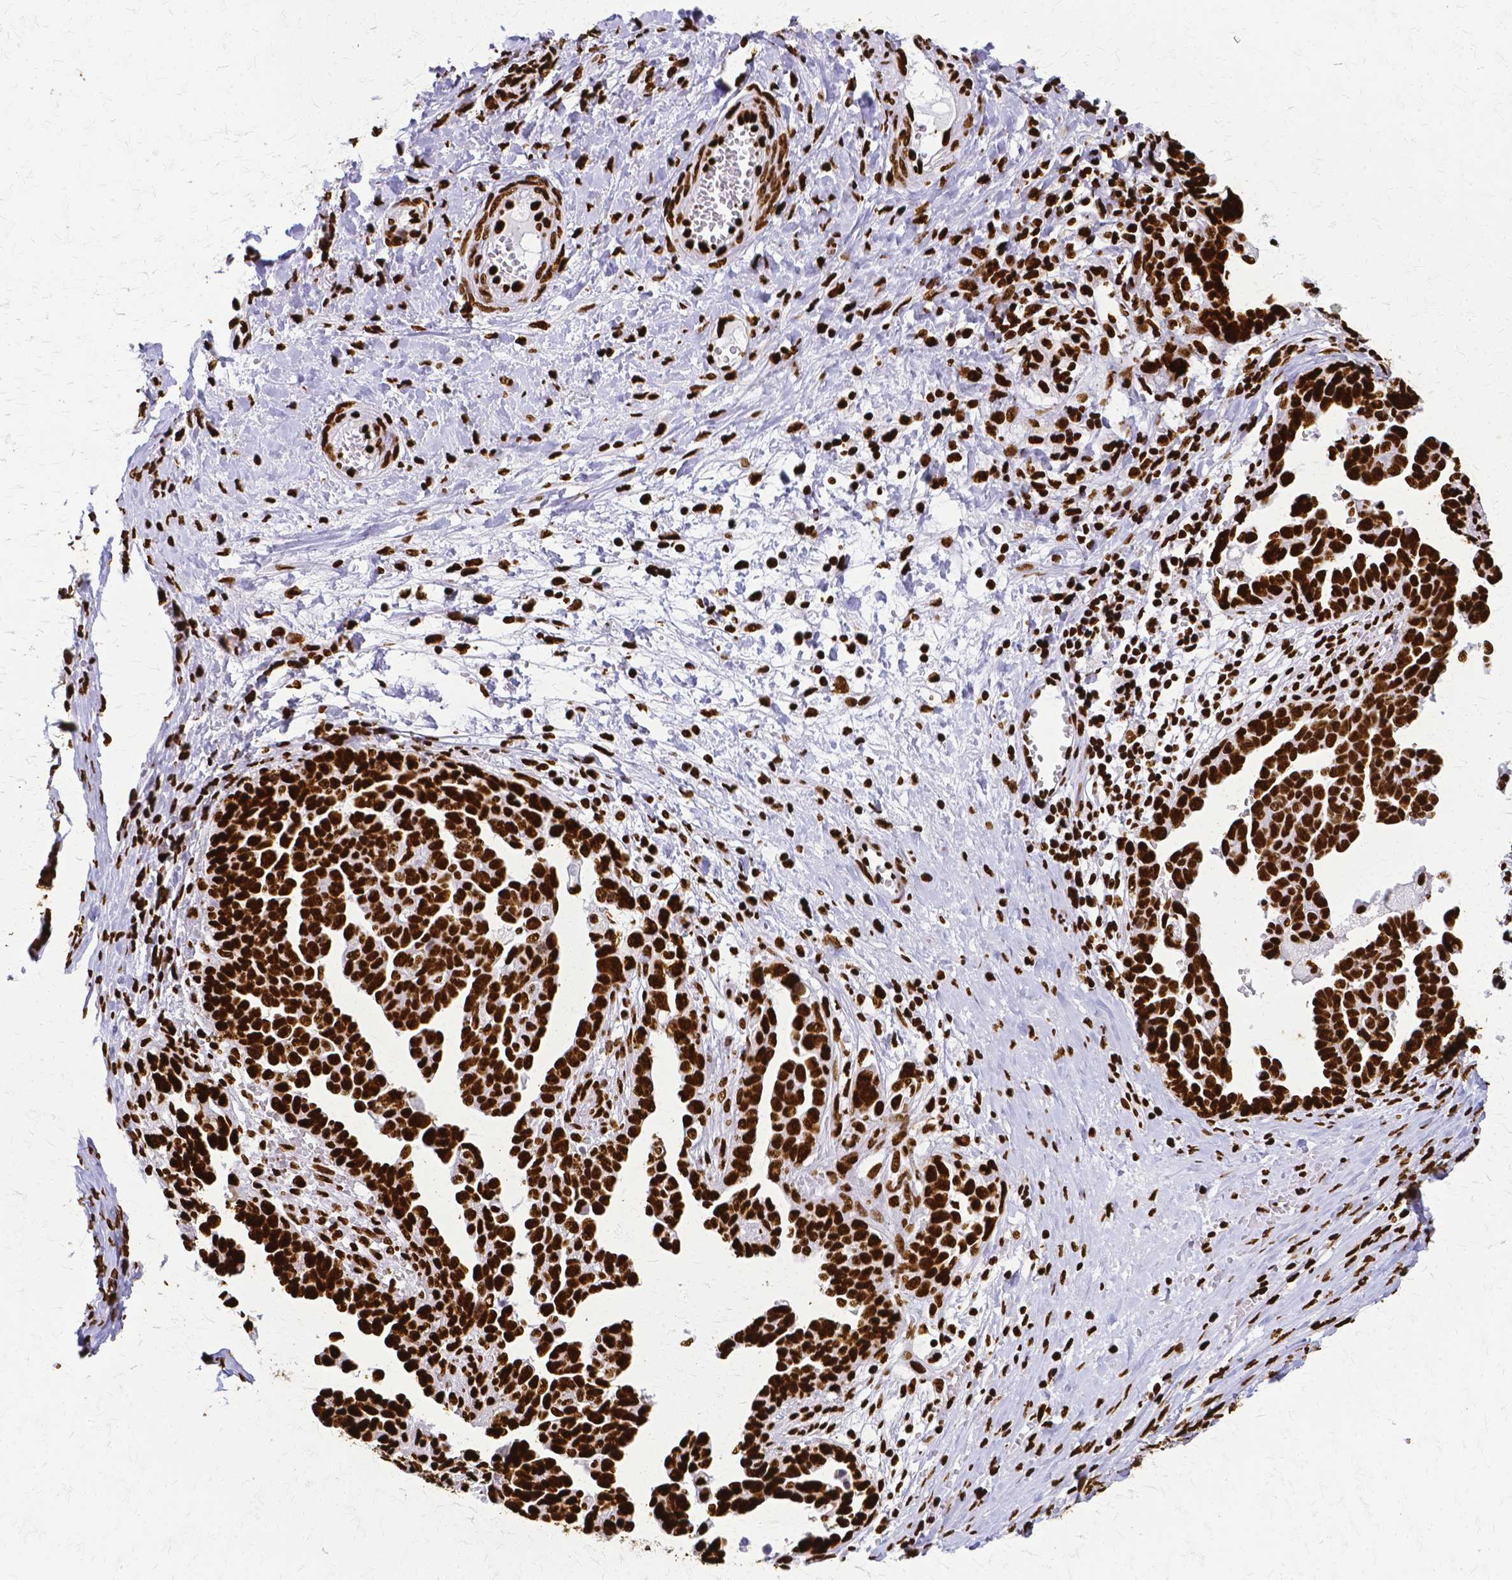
{"staining": {"intensity": "strong", "quantity": ">75%", "location": "nuclear"}, "tissue": "ovarian cancer", "cell_type": "Tumor cells", "image_type": "cancer", "snomed": [{"axis": "morphology", "description": "Cystadenocarcinoma, serous, NOS"}, {"axis": "topography", "description": "Ovary"}], "caption": "Serous cystadenocarcinoma (ovarian) tissue displays strong nuclear staining in approximately >75% of tumor cells", "gene": "SFPQ", "patient": {"sex": "female", "age": 54}}